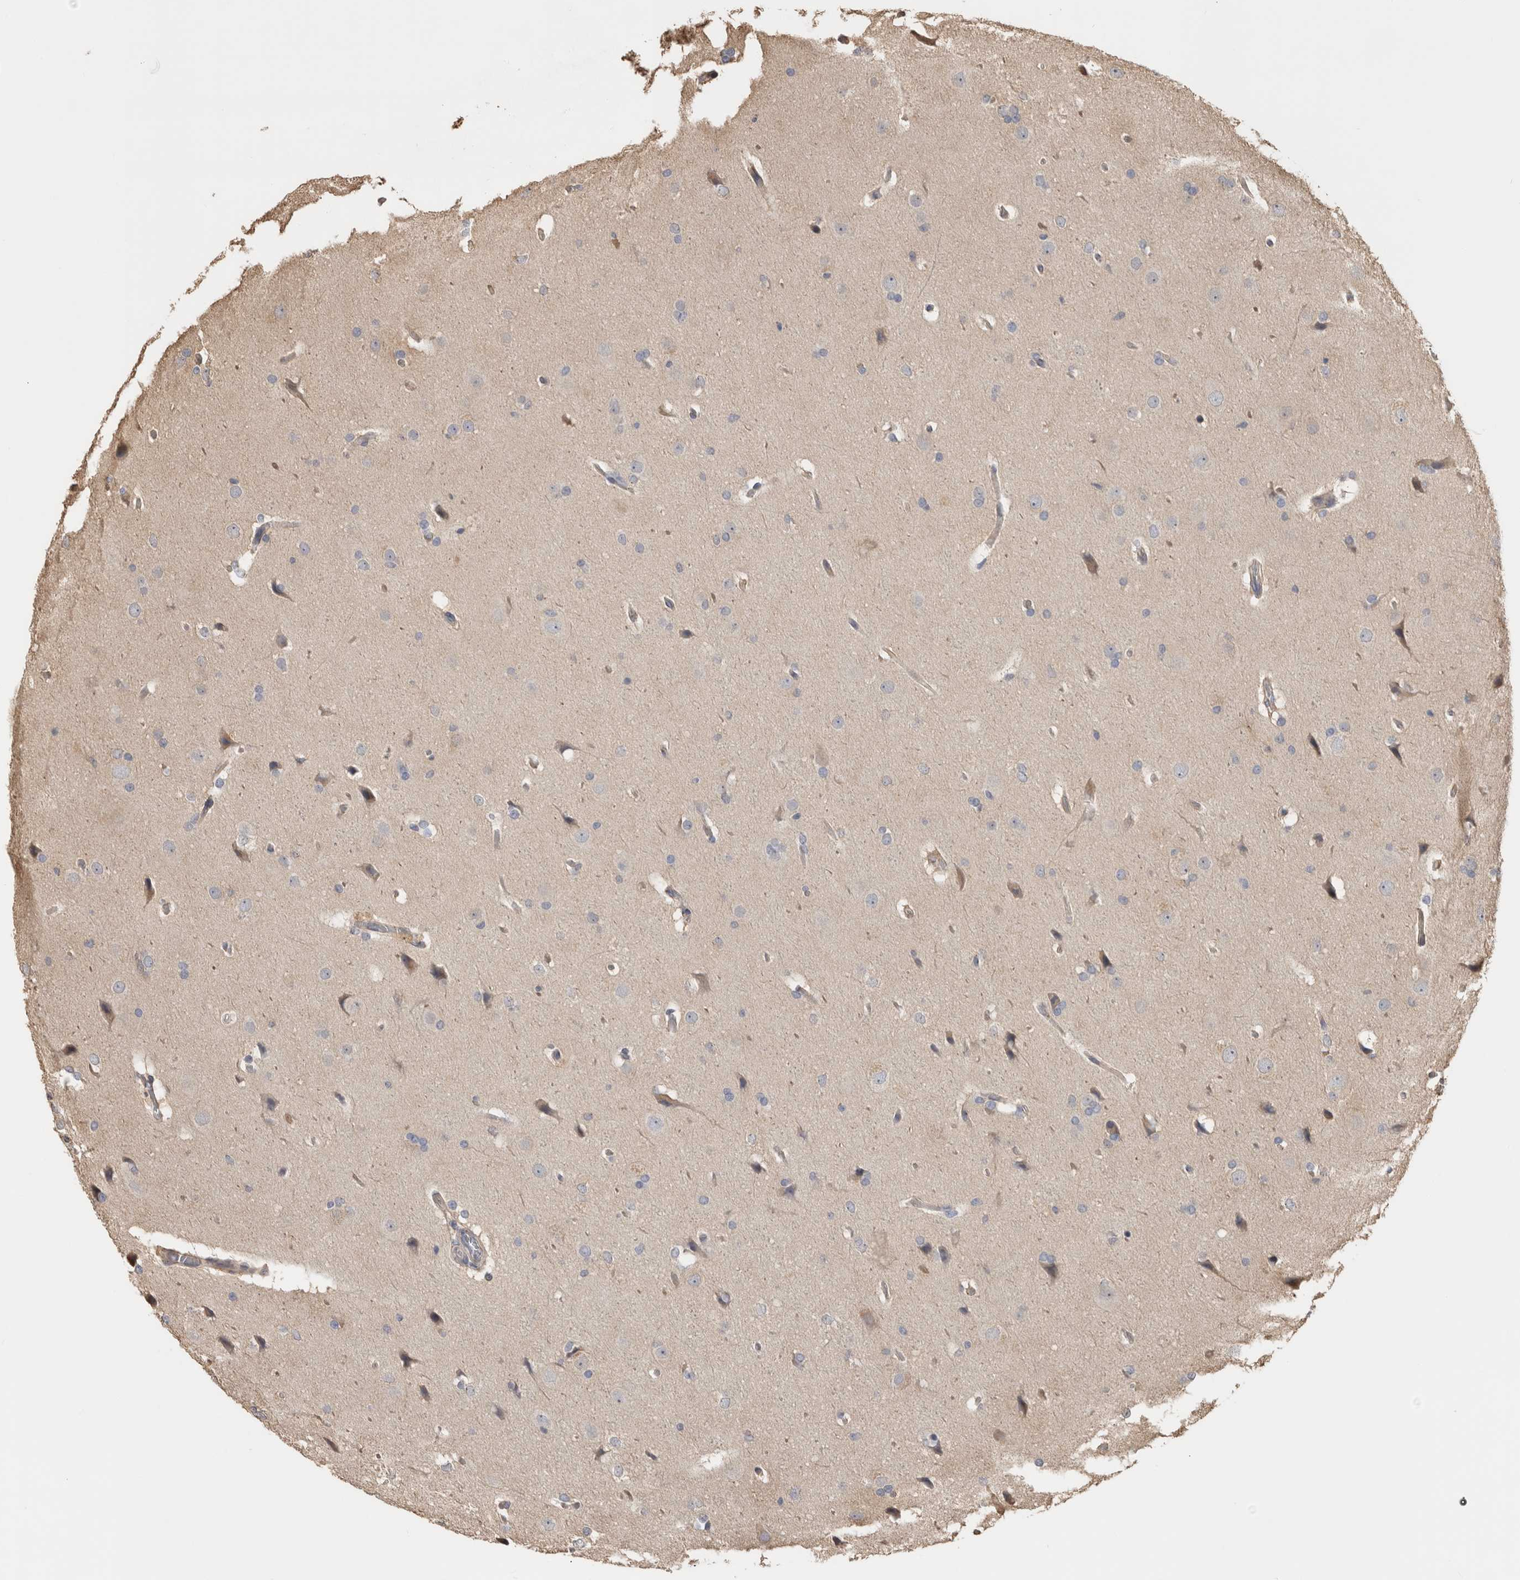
{"staining": {"intensity": "negative", "quantity": "none", "location": "none"}, "tissue": "glioma", "cell_type": "Tumor cells", "image_type": "cancer", "snomed": [{"axis": "morphology", "description": "Glioma, malignant, Low grade"}, {"axis": "topography", "description": "Brain"}], "caption": "This is a histopathology image of immunohistochemistry staining of glioma, which shows no expression in tumor cells.", "gene": "CLIP1", "patient": {"sex": "female", "age": 37}}